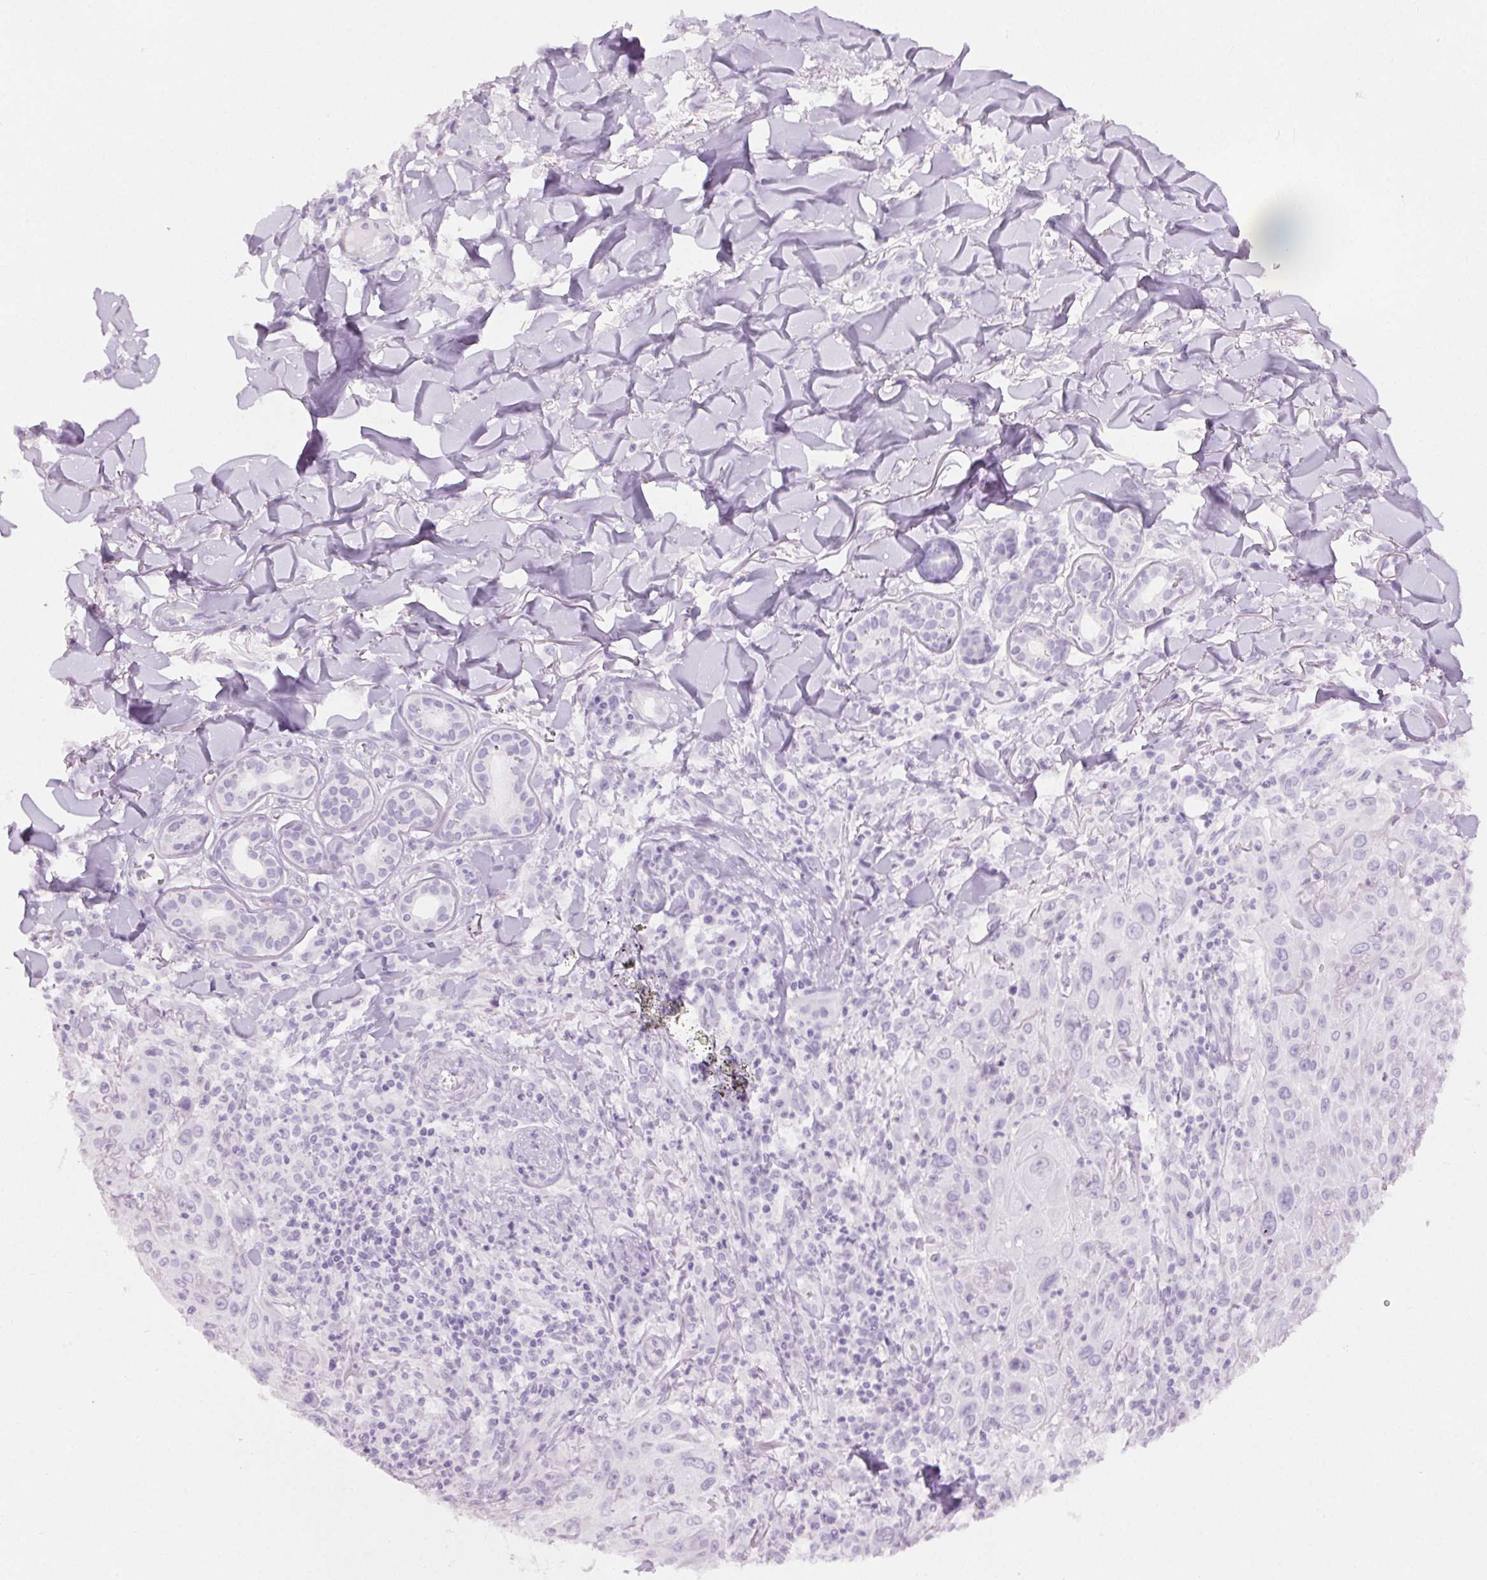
{"staining": {"intensity": "negative", "quantity": "none", "location": "none"}, "tissue": "skin cancer", "cell_type": "Tumor cells", "image_type": "cancer", "snomed": [{"axis": "morphology", "description": "Squamous cell carcinoma, NOS"}, {"axis": "topography", "description": "Skin"}], "caption": "Skin cancer (squamous cell carcinoma) was stained to show a protein in brown. There is no significant positivity in tumor cells.", "gene": "BEND2", "patient": {"sex": "male", "age": 75}}